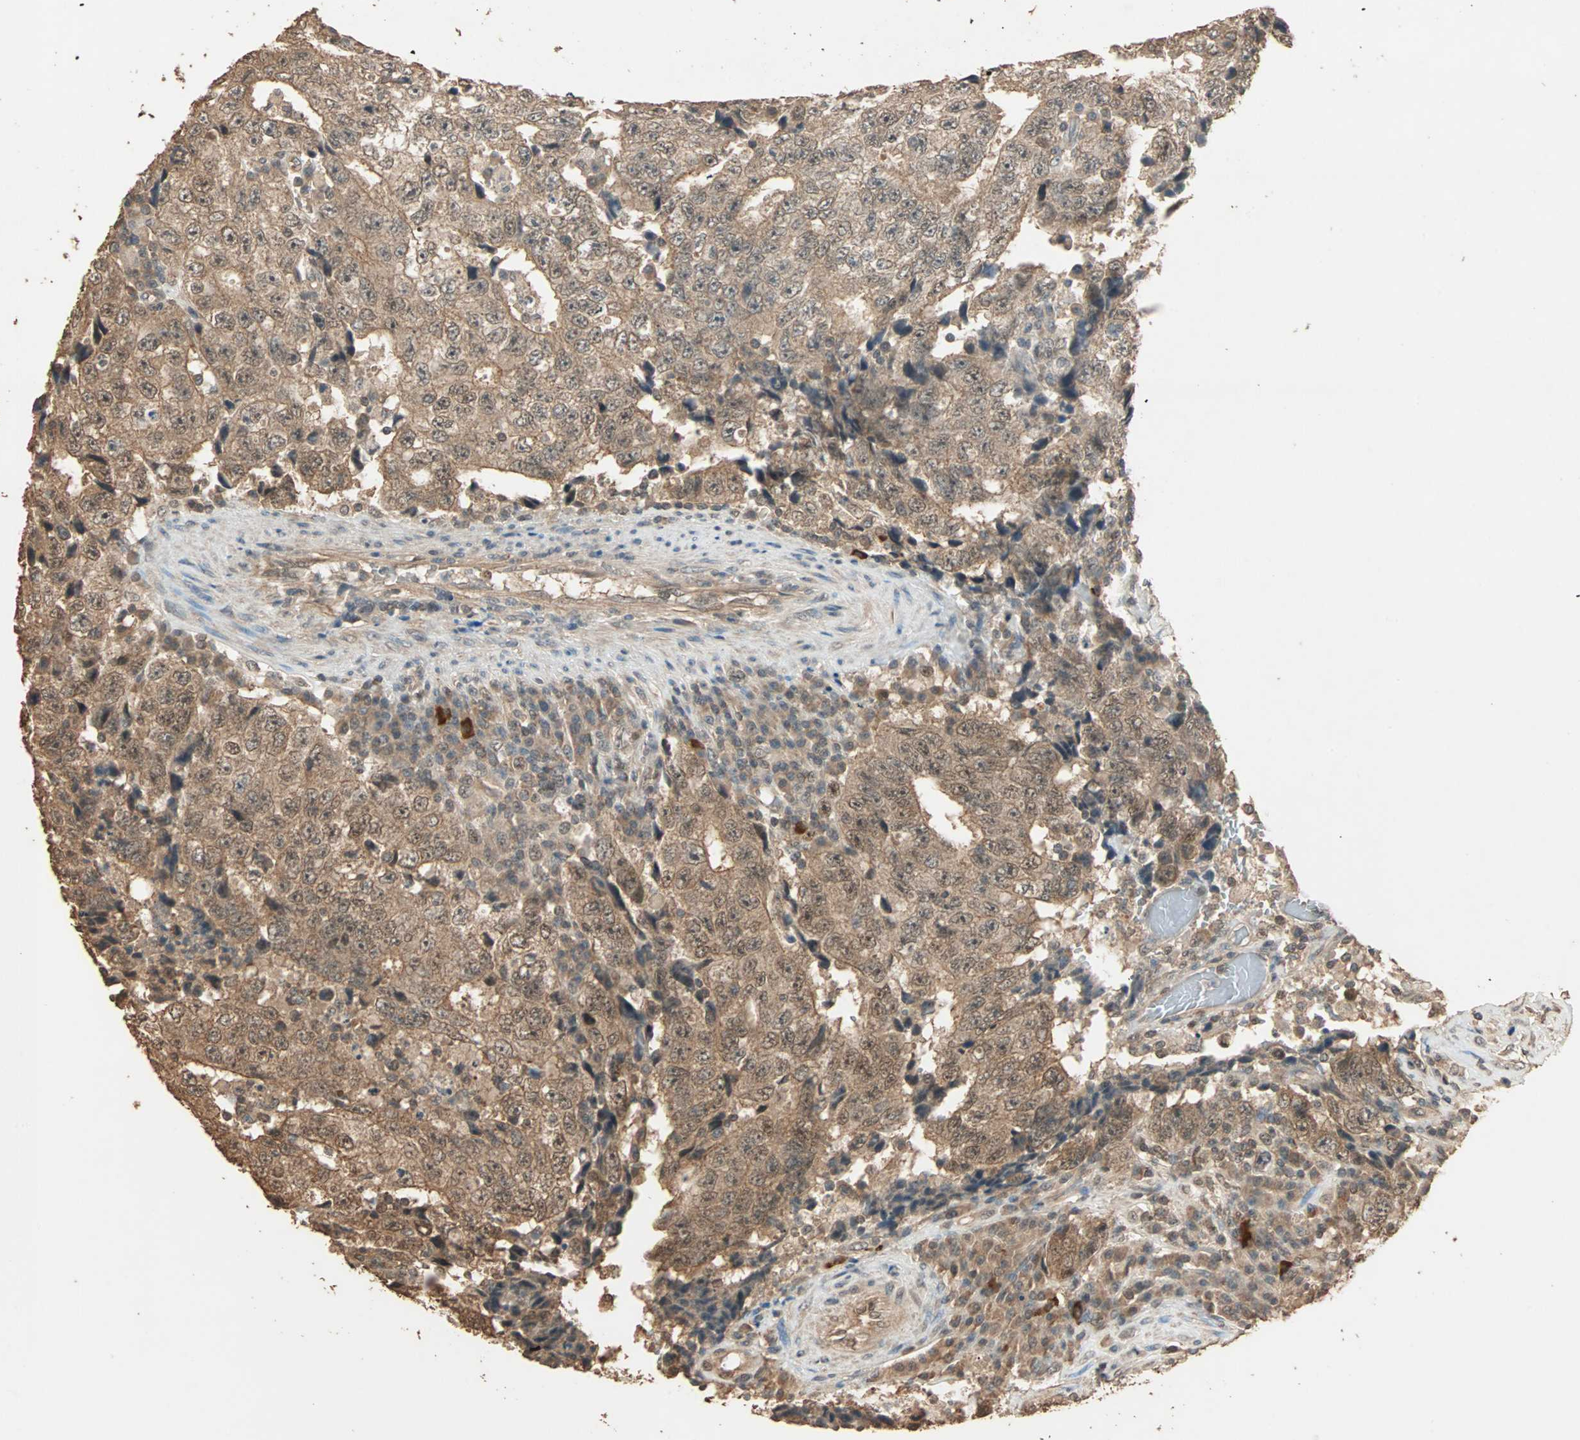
{"staining": {"intensity": "moderate", "quantity": ">75%", "location": "cytoplasmic/membranous,nuclear"}, "tissue": "testis cancer", "cell_type": "Tumor cells", "image_type": "cancer", "snomed": [{"axis": "morphology", "description": "Necrosis, NOS"}, {"axis": "morphology", "description": "Carcinoma, Embryonal, NOS"}, {"axis": "topography", "description": "Testis"}], "caption": "Protein analysis of testis cancer (embryonal carcinoma) tissue shows moderate cytoplasmic/membranous and nuclear staining in approximately >75% of tumor cells.", "gene": "ZBTB33", "patient": {"sex": "male", "age": 19}}